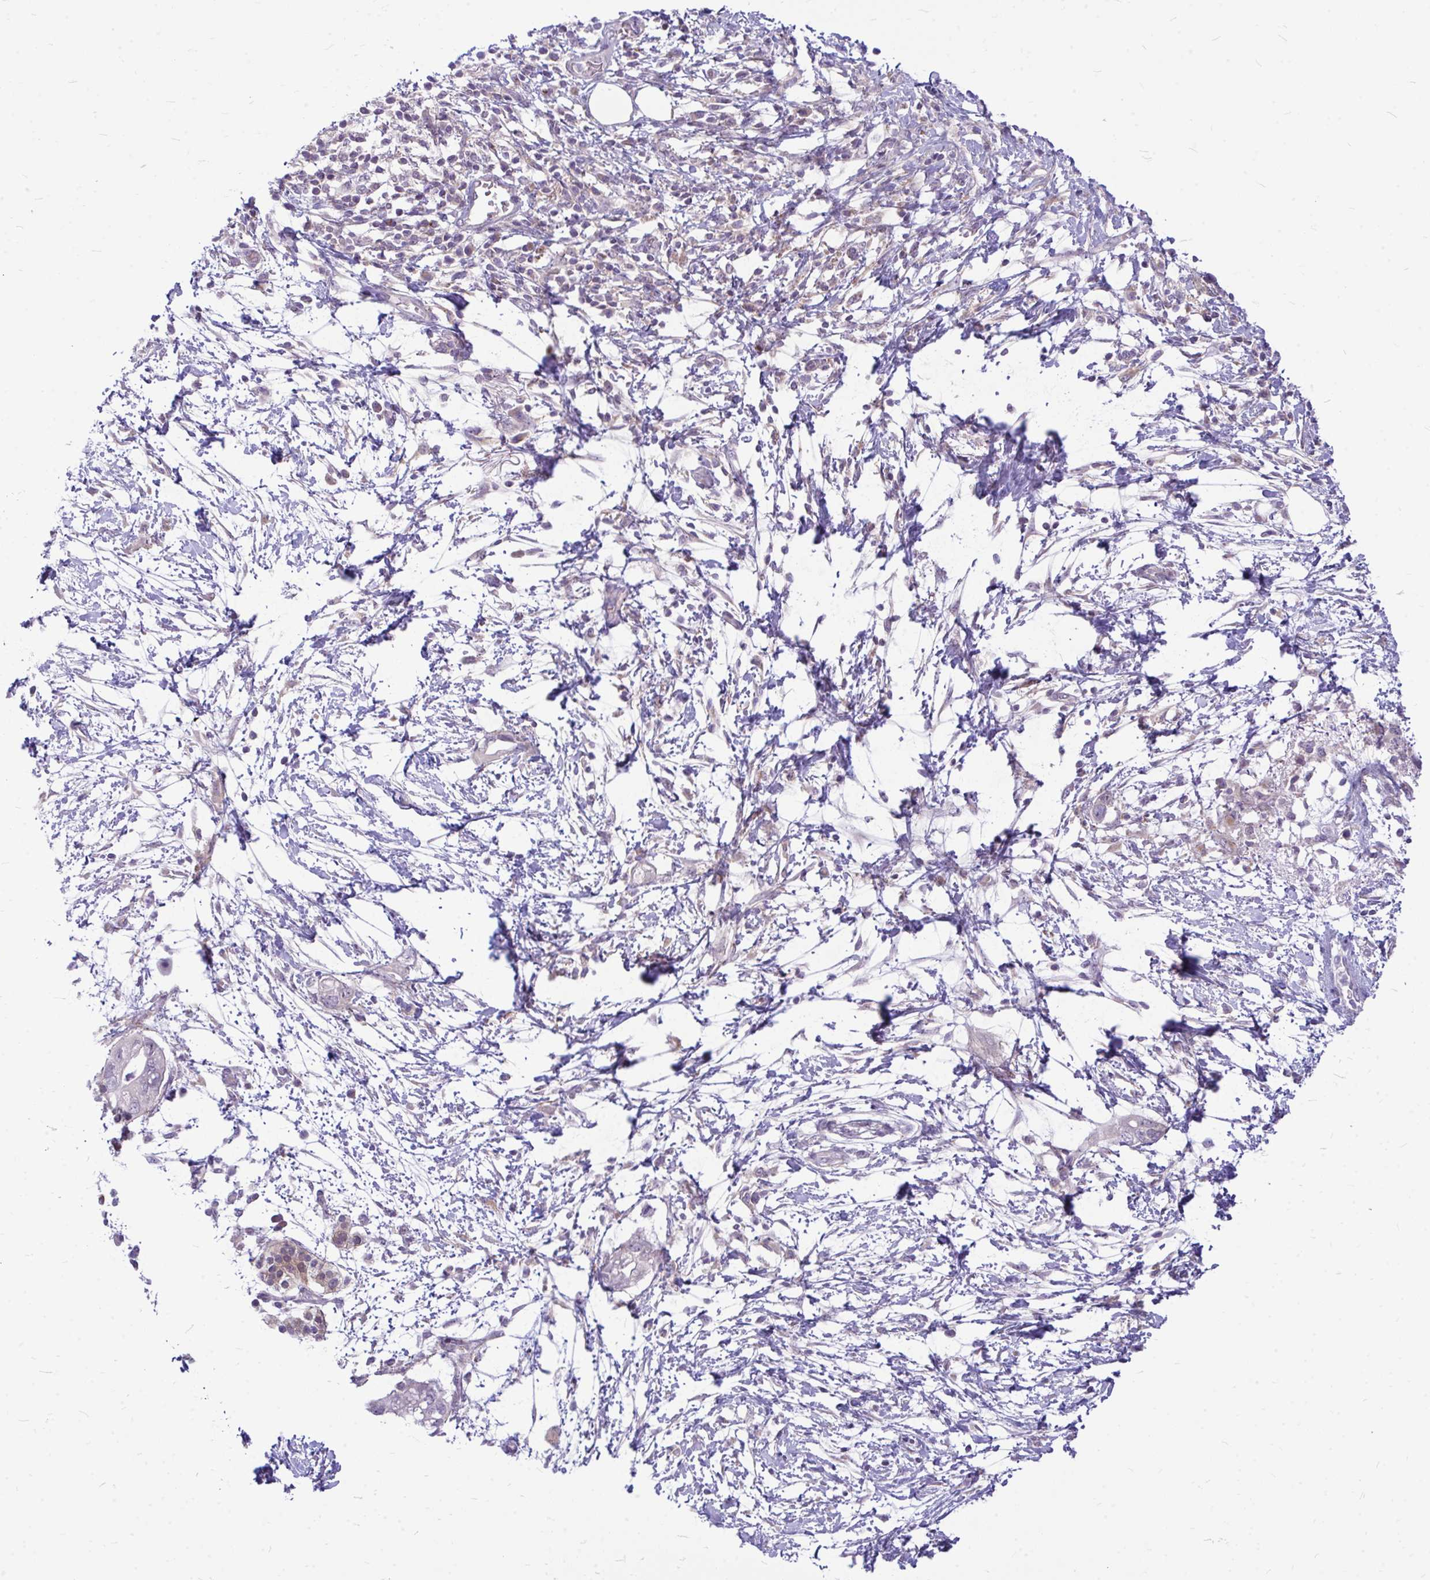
{"staining": {"intensity": "weak", "quantity": "<25%", "location": "cytoplasmic/membranous"}, "tissue": "pancreatic cancer", "cell_type": "Tumor cells", "image_type": "cancer", "snomed": [{"axis": "morphology", "description": "Adenocarcinoma, NOS"}, {"axis": "topography", "description": "Pancreas"}], "caption": "There is no significant expression in tumor cells of pancreatic cancer (adenocarcinoma).", "gene": "ZSCAN25", "patient": {"sex": "female", "age": 72}}